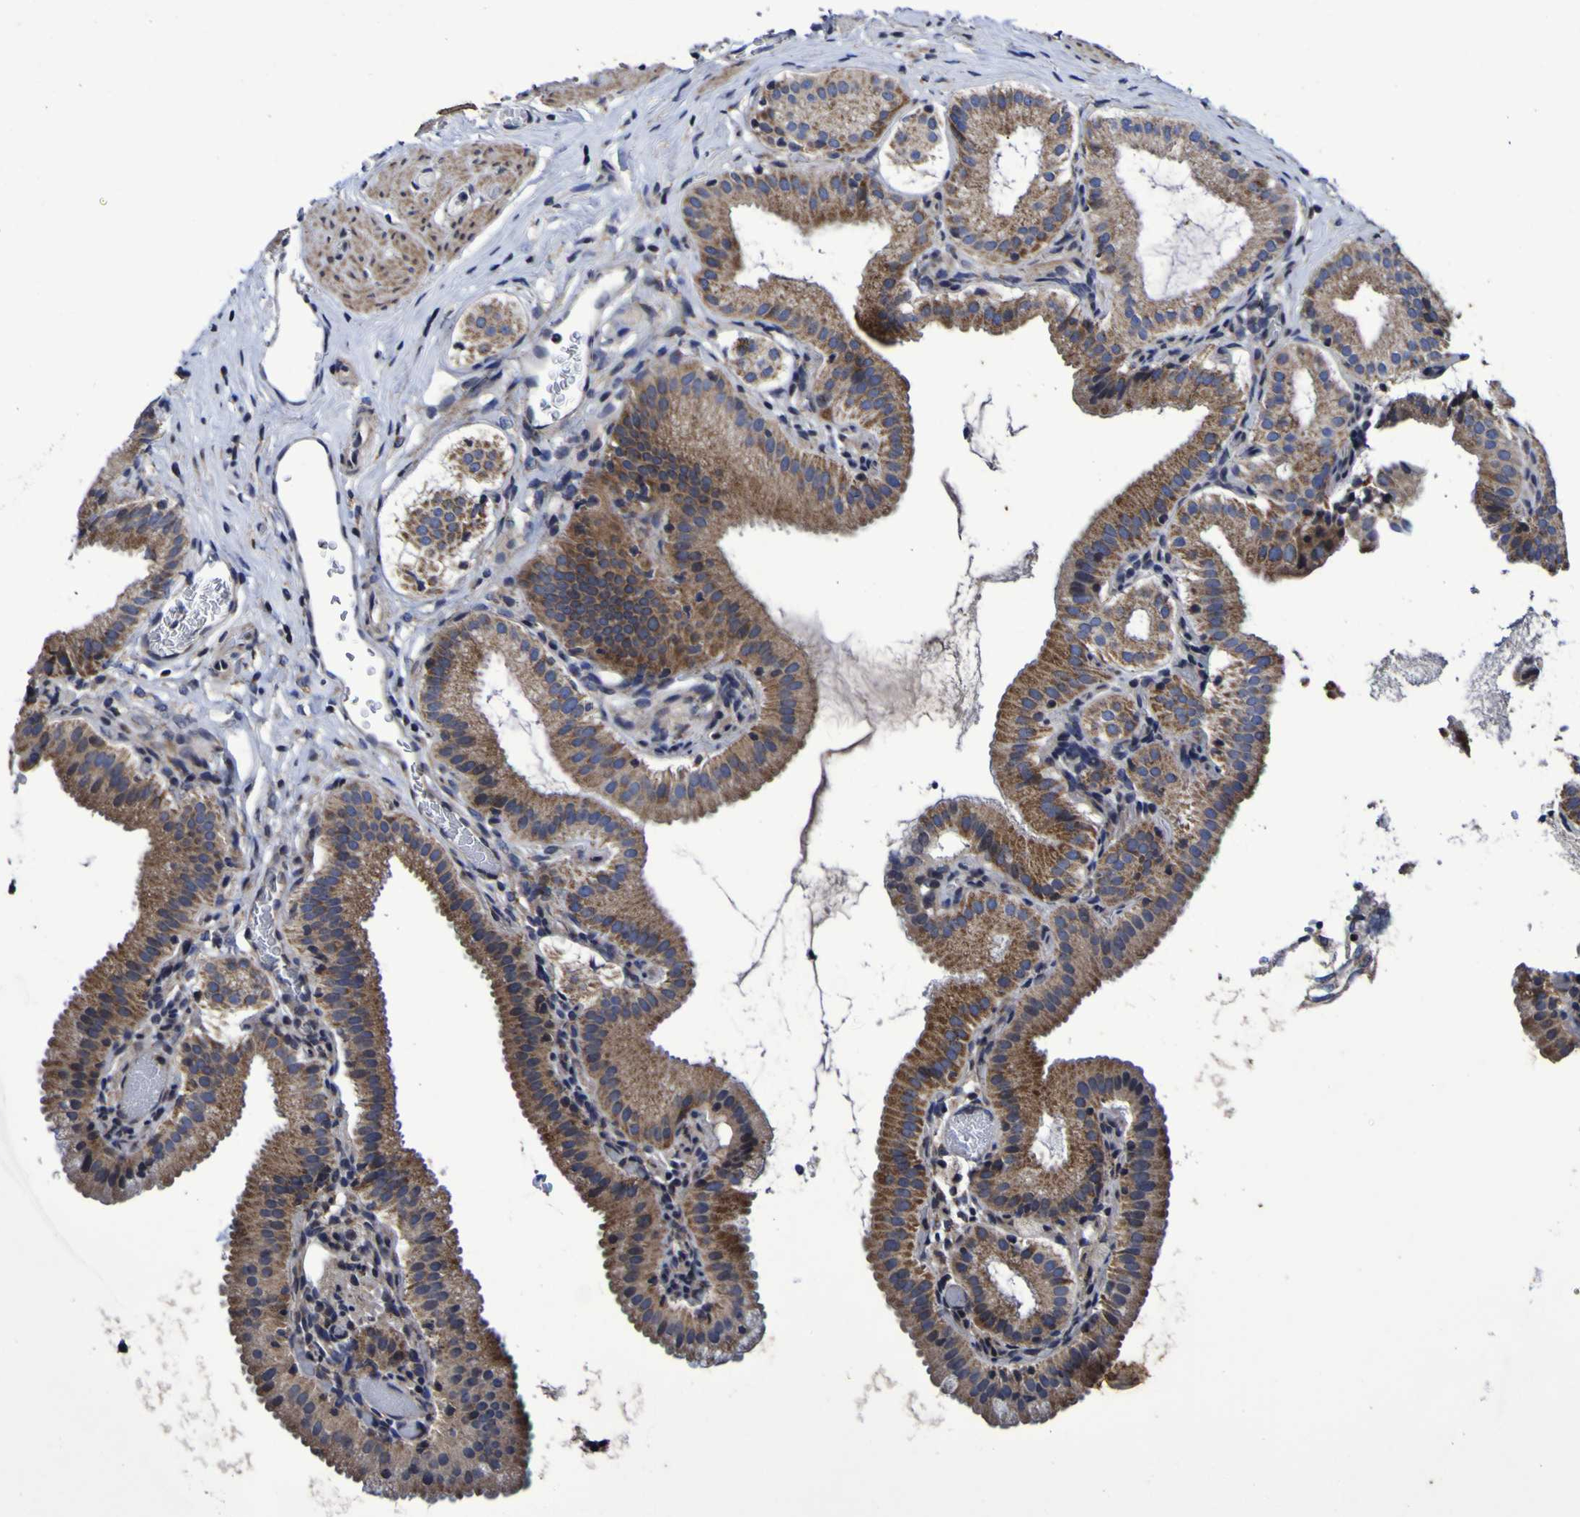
{"staining": {"intensity": "moderate", "quantity": ">75%", "location": "cytoplasmic/membranous"}, "tissue": "gallbladder", "cell_type": "Glandular cells", "image_type": "normal", "snomed": [{"axis": "morphology", "description": "Normal tissue, NOS"}, {"axis": "topography", "description": "Gallbladder"}], "caption": "Immunohistochemistry photomicrograph of normal gallbladder stained for a protein (brown), which demonstrates medium levels of moderate cytoplasmic/membranous staining in about >75% of glandular cells.", "gene": "P3H1", "patient": {"sex": "male", "age": 54}}